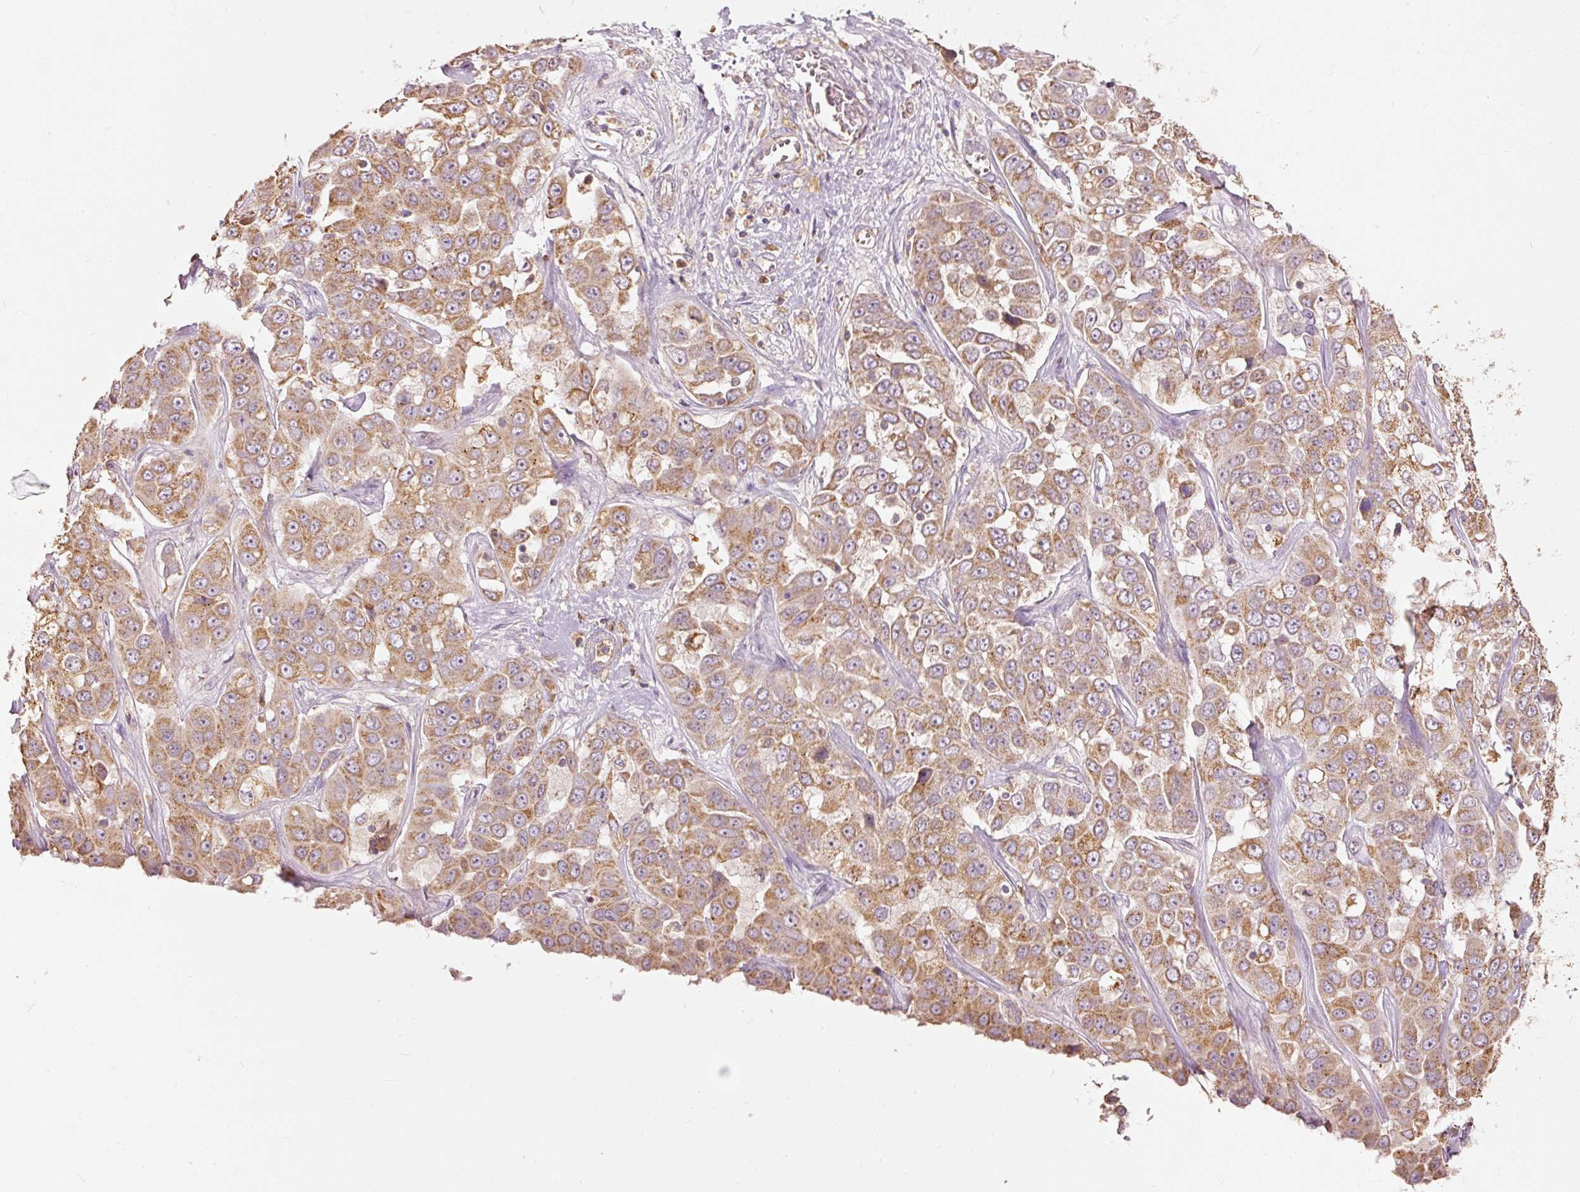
{"staining": {"intensity": "moderate", "quantity": ">75%", "location": "cytoplasmic/membranous"}, "tissue": "liver cancer", "cell_type": "Tumor cells", "image_type": "cancer", "snomed": [{"axis": "morphology", "description": "Cholangiocarcinoma"}, {"axis": "topography", "description": "Liver"}], "caption": "Immunohistochemical staining of human liver cancer reveals moderate cytoplasmic/membranous protein expression in about >75% of tumor cells. Ihc stains the protein in brown and the nuclei are stained blue.", "gene": "PSENEN", "patient": {"sex": "female", "age": 52}}